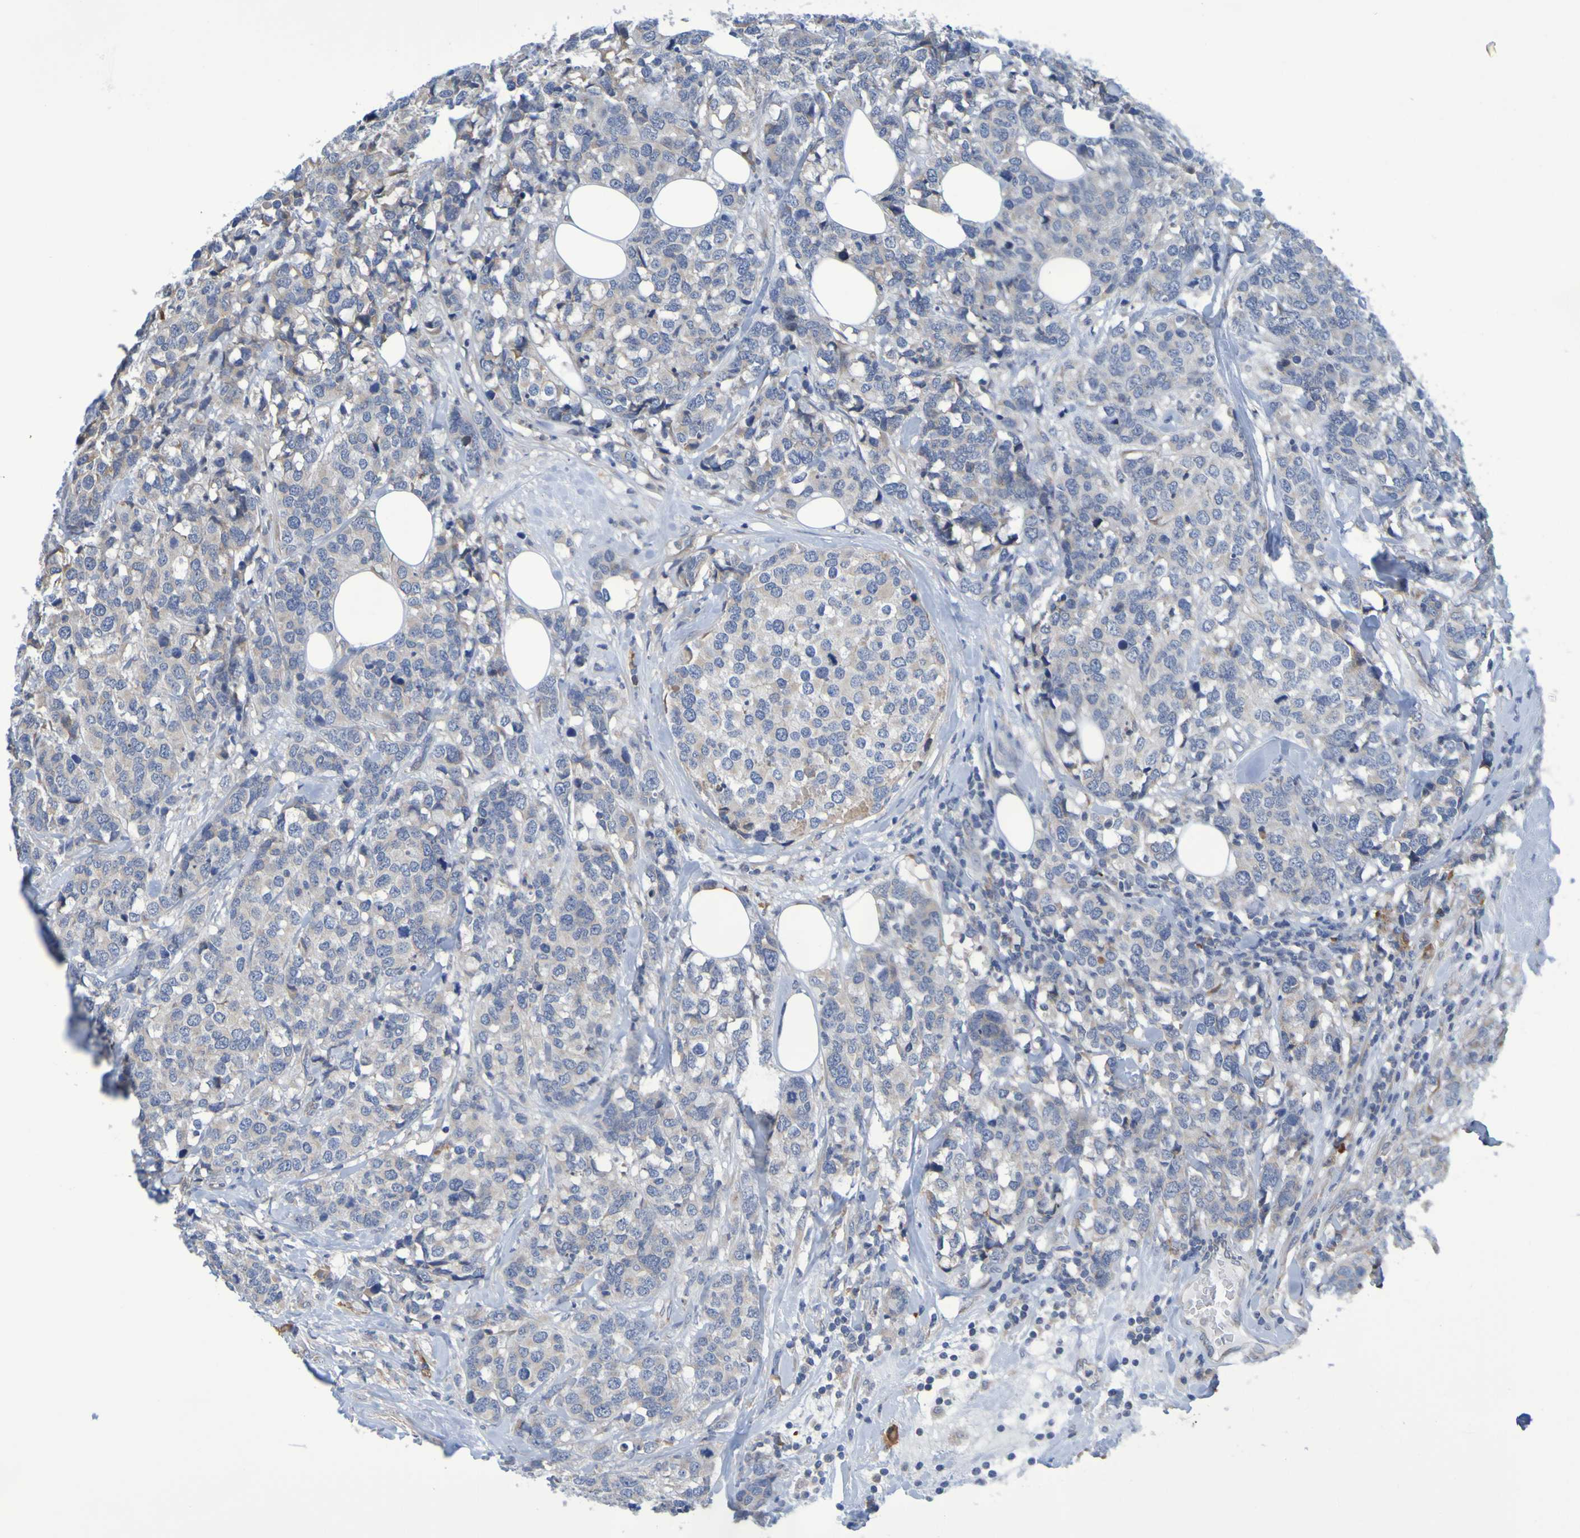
{"staining": {"intensity": "weak", "quantity": ">75%", "location": "cytoplasmic/membranous"}, "tissue": "breast cancer", "cell_type": "Tumor cells", "image_type": "cancer", "snomed": [{"axis": "morphology", "description": "Lobular carcinoma"}, {"axis": "topography", "description": "Breast"}], "caption": "Immunohistochemistry staining of breast lobular carcinoma, which exhibits low levels of weak cytoplasmic/membranous staining in approximately >75% of tumor cells indicating weak cytoplasmic/membranous protein expression. The staining was performed using DAB (brown) for protein detection and nuclei were counterstained in hematoxylin (blue).", "gene": "CLDN18", "patient": {"sex": "female", "age": 59}}